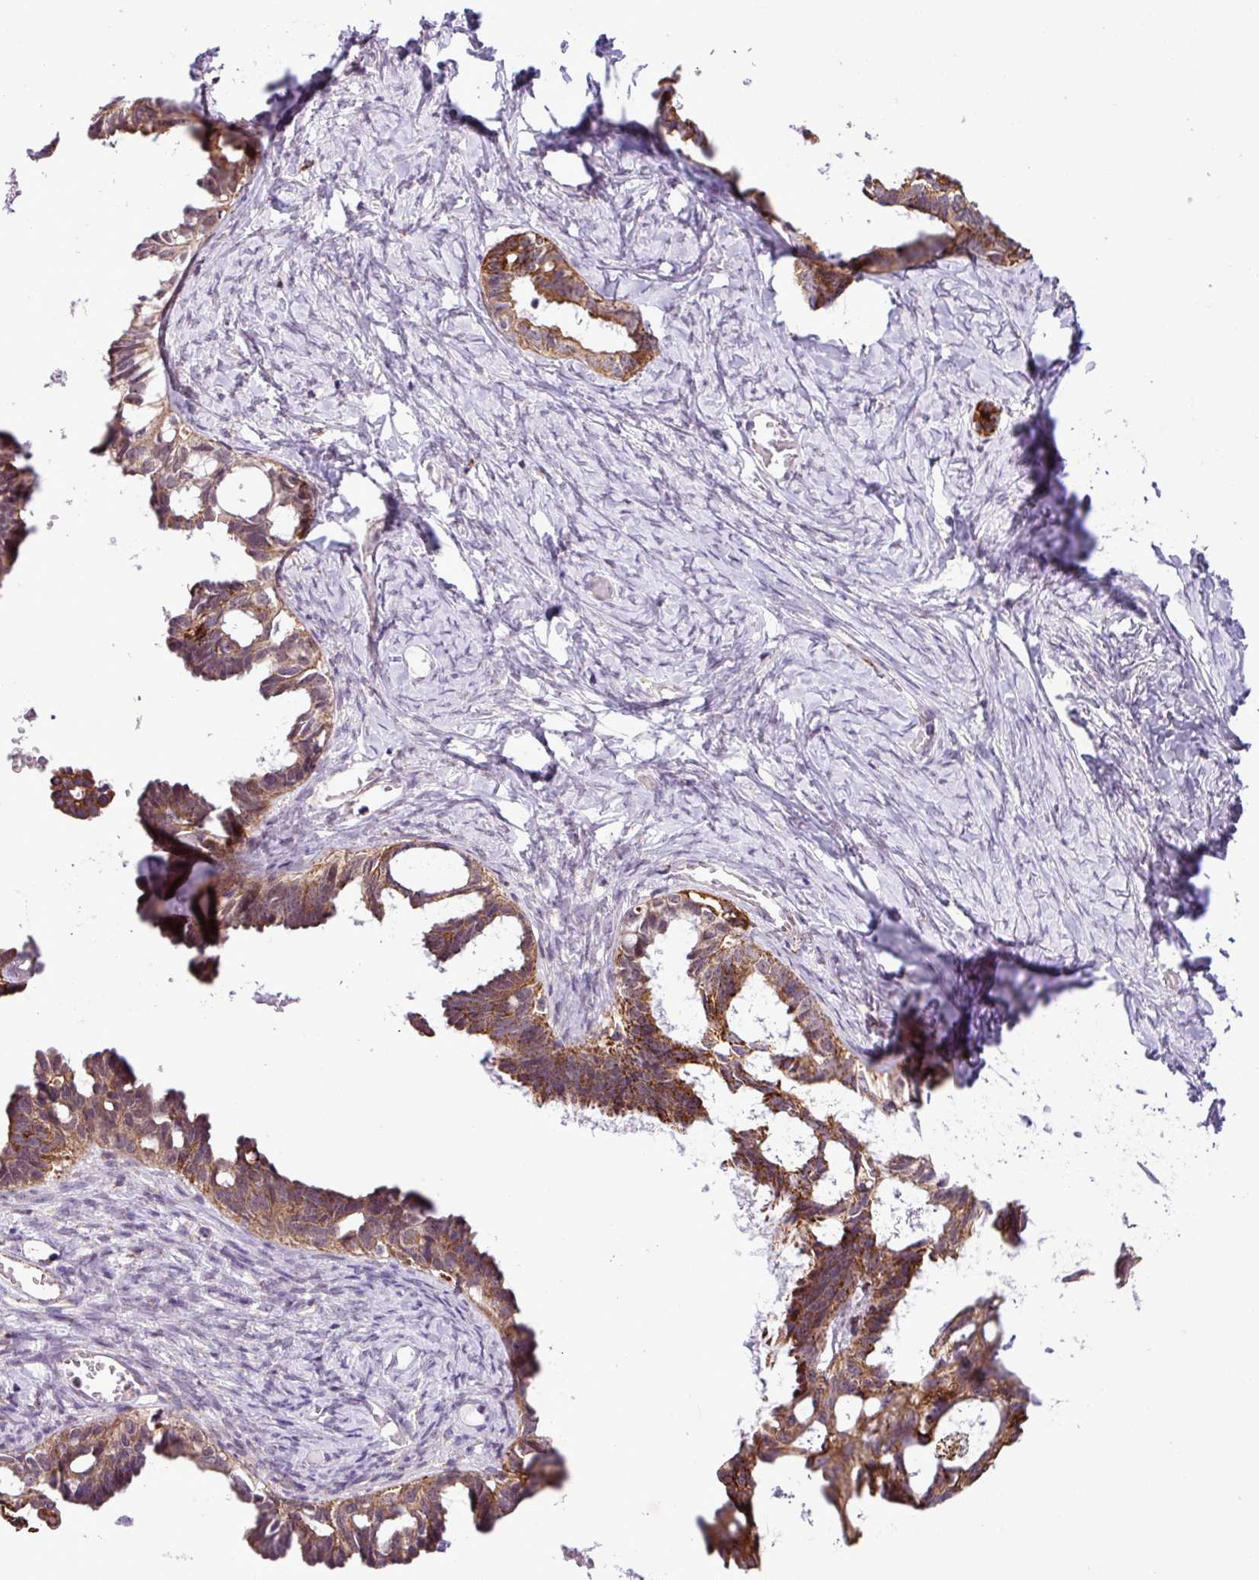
{"staining": {"intensity": "strong", "quantity": ">75%", "location": "cytoplasmic/membranous"}, "tissue": "ovarian cancer", "cell_type": "Tumor cells", "image_type": "cancer", "snomed": [{"axis": "morphology", "description": "Cystadenocarcinoma, serous, NOS"}, {"axis": "topography", "description": "Ovary"}], "caption": "DAB immunohistochemical staining of human ovarian serous cystadenocarcinoma reveals strong cytoplasmic/membranous protein expression in approximately >75% of tumor cells.", "gene": "SGPP1", "patient": {"sex": "female", "age": 69}}